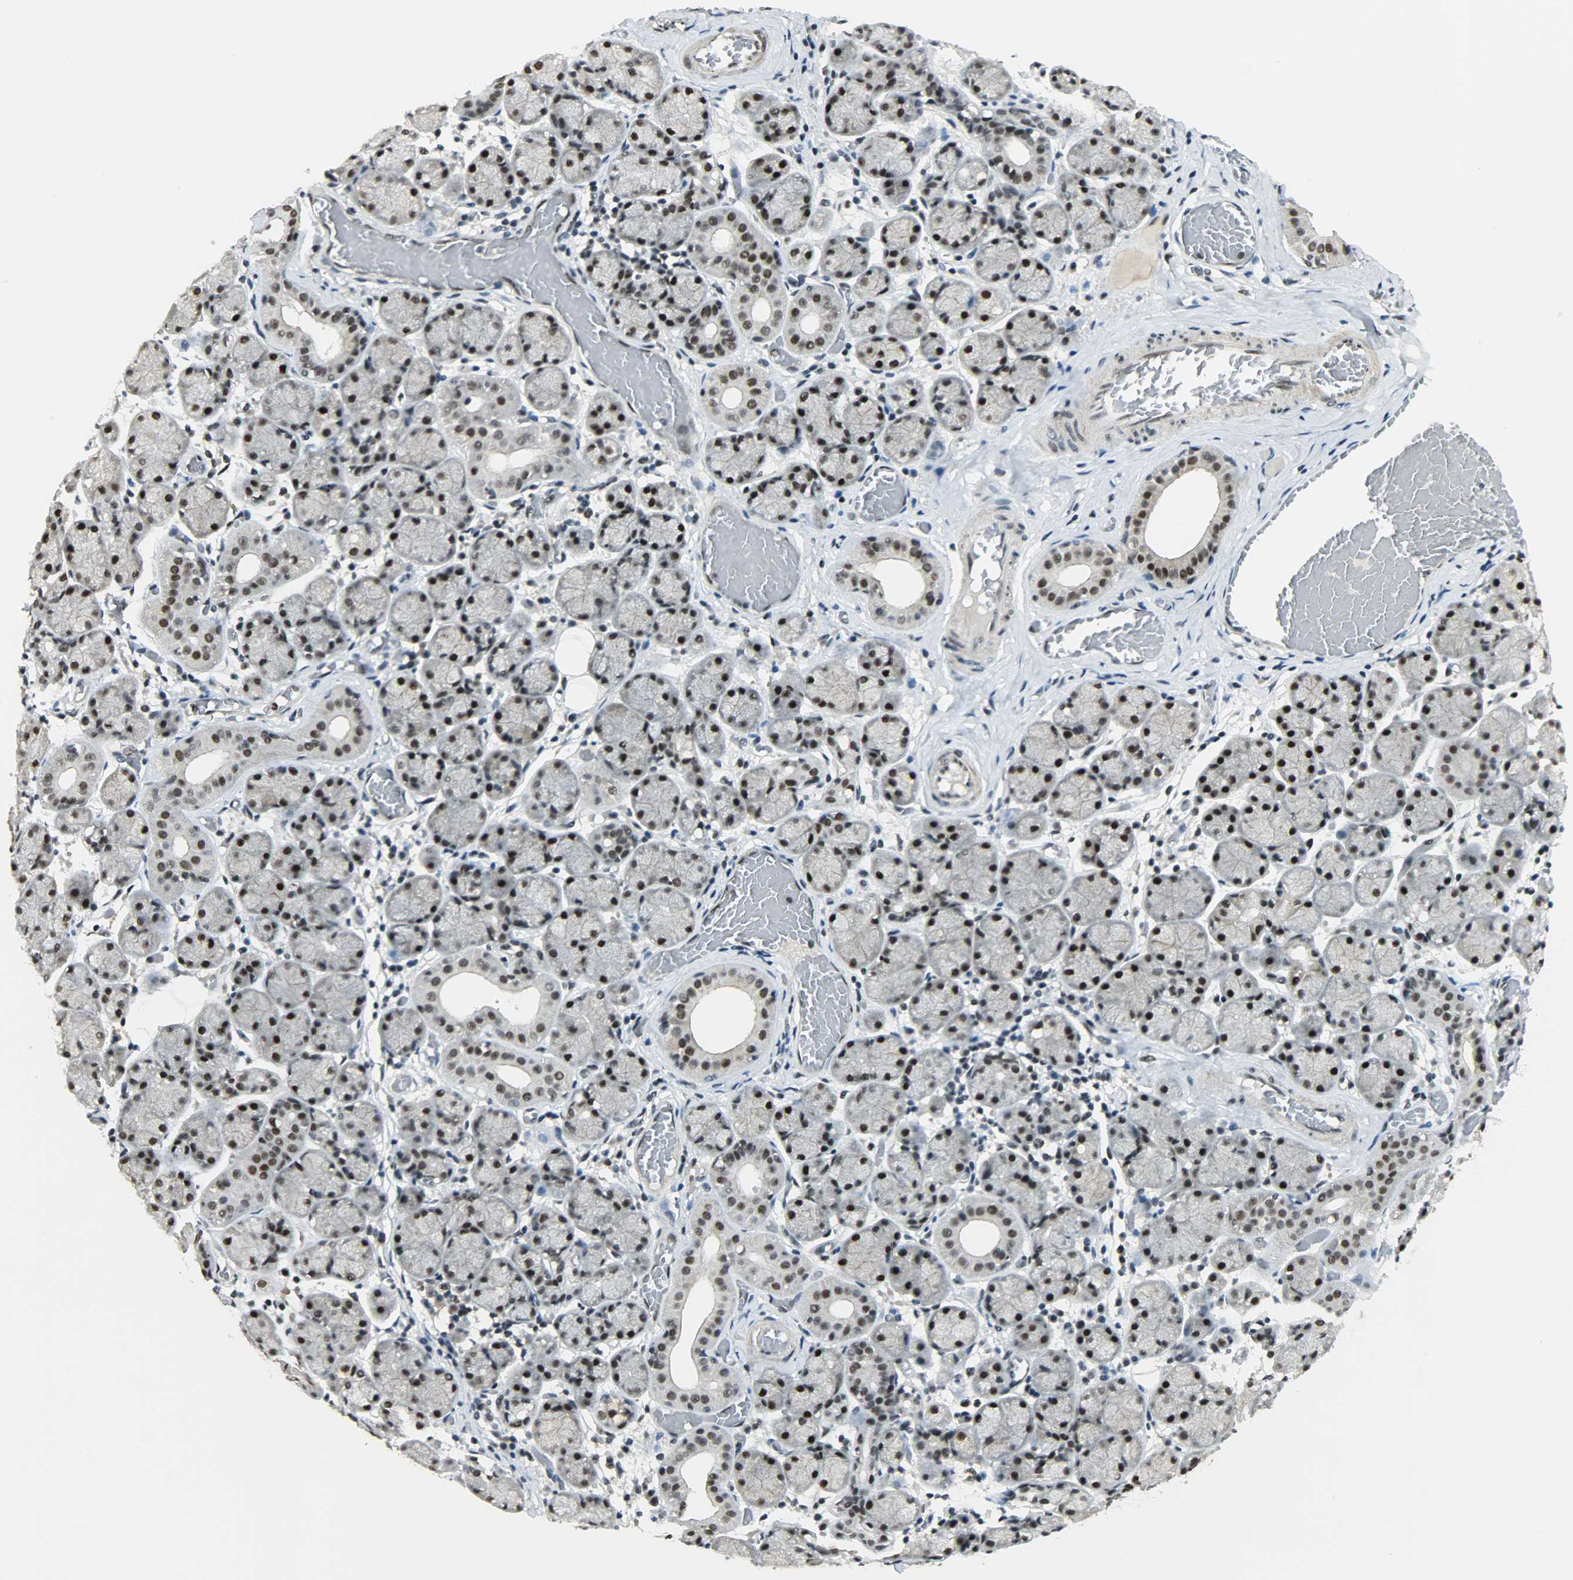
{"staining": {"intensity": "strong", "quantity": ">75%", "location": "nuclear"}, "tissue": "salivary gland", "cell_type": "Glandular cells", "image_type": "normal", "snomed": [{"axis": "morphology", "description": "Normal tissue, NOS"}, {"axis": "topography", "description": "Salivary gland"}], "caption": "A photomicrograph of human salivary gland stained for a protein shows strong nuclear brown staining in glandular cells. The protein is shown in brown color, while the nuclei are stained blue.", "gene": "SUGP1", "patient": {"sex": "female", "age": 24}}